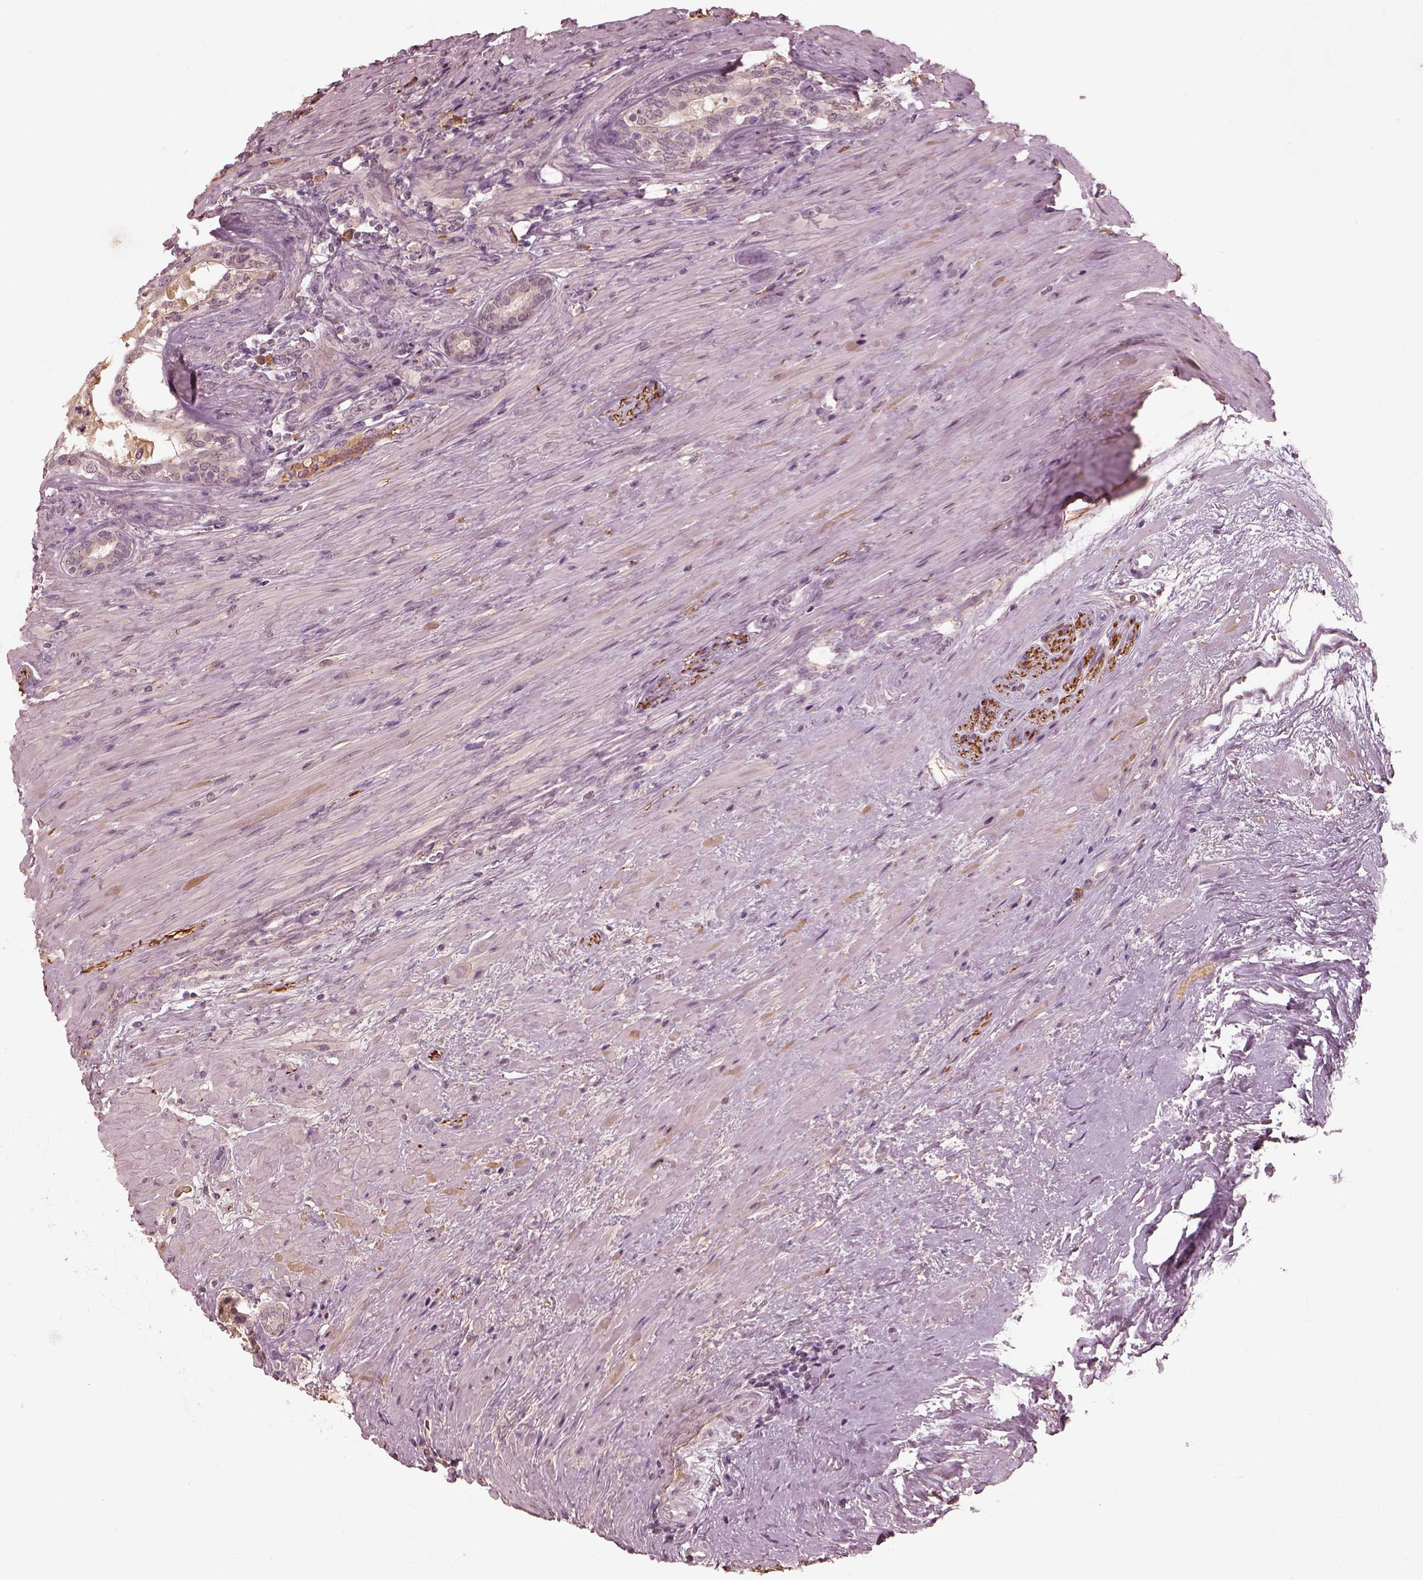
{"staining": {"intensity": "negative", "quantity": "none", "location": "none"}, "tissue": "prostate cancer", "cell_type": "Tumor cells", "image_type": "cancer", "snomed": [{"axis": "morphology", "description": "Adenocarcinoma, Low grade"}, {"axis": "topography", "description": "Prostate and seminal vesicle, NOS"}], "caption": "A histopathology image of prostate cancer (adenocarcinoma (low-grade)) stained for a protein displays no brown staining in tumor cells.", "gene": "CALR3", "patient": {"sex": "male", "age": 61}}